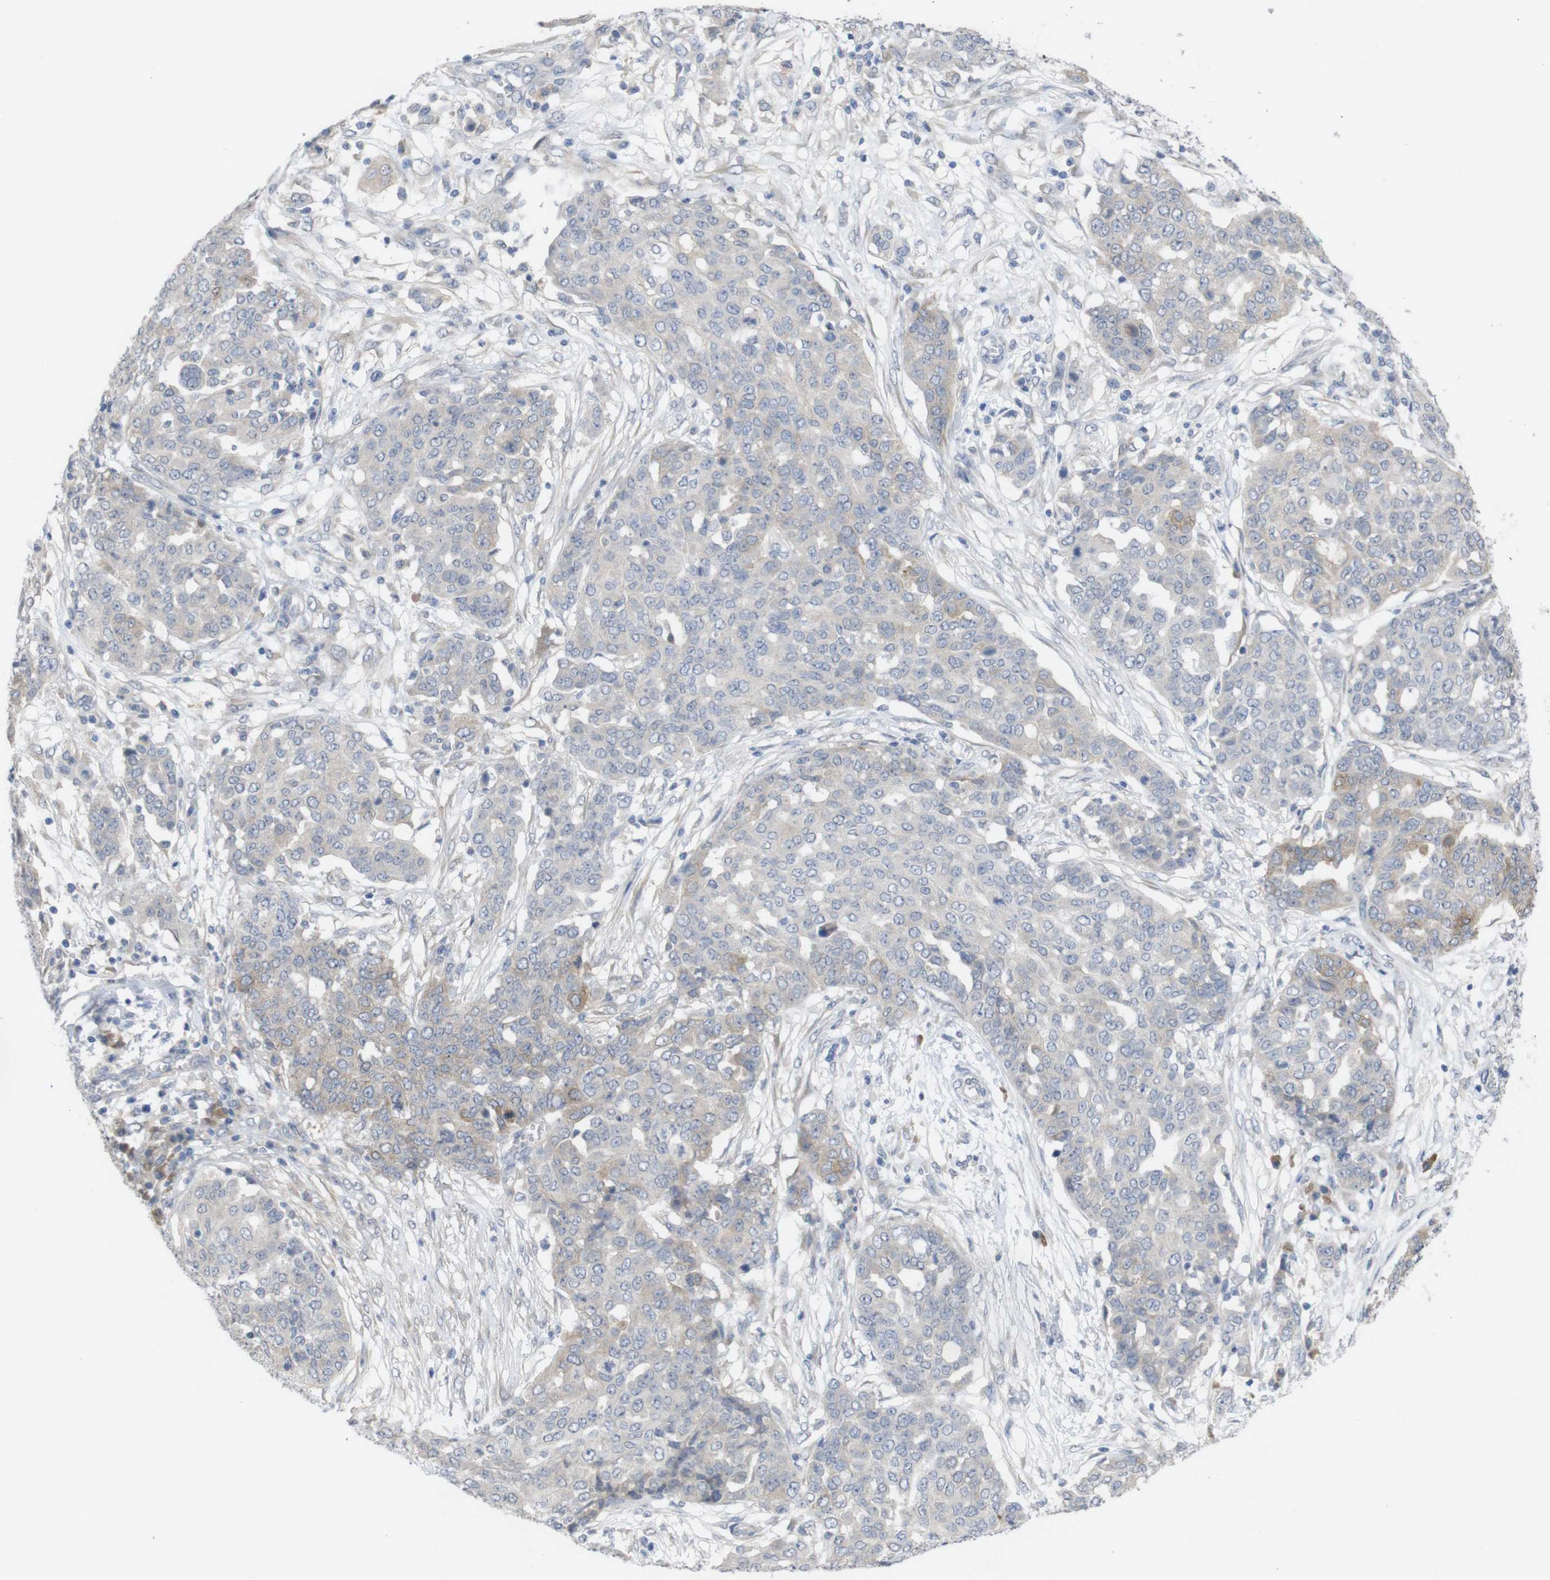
{"staining": {"intensity": "moderate", "quantity": "<25%", "location": "cytoplasmic/membranous"}, "tissue": "ovarian cancer", "cell_type": "Tumor cells", "image_type": "cancer", "snomed": [{"axis": "morphology", "description": "Cystadenocarcinoma, serous, NOS"}, {"axis": "topography", "description": "Soft tissue"}, {"axis": "topography", "description": "Ovary"}], "caption": "A brown stain labels moderate cytoplasmic/membranous expression of a protein in human ovarian cancer tumor cells.", "gene": "BCAR3", "patient": {"sex": "female", "age": 57}}